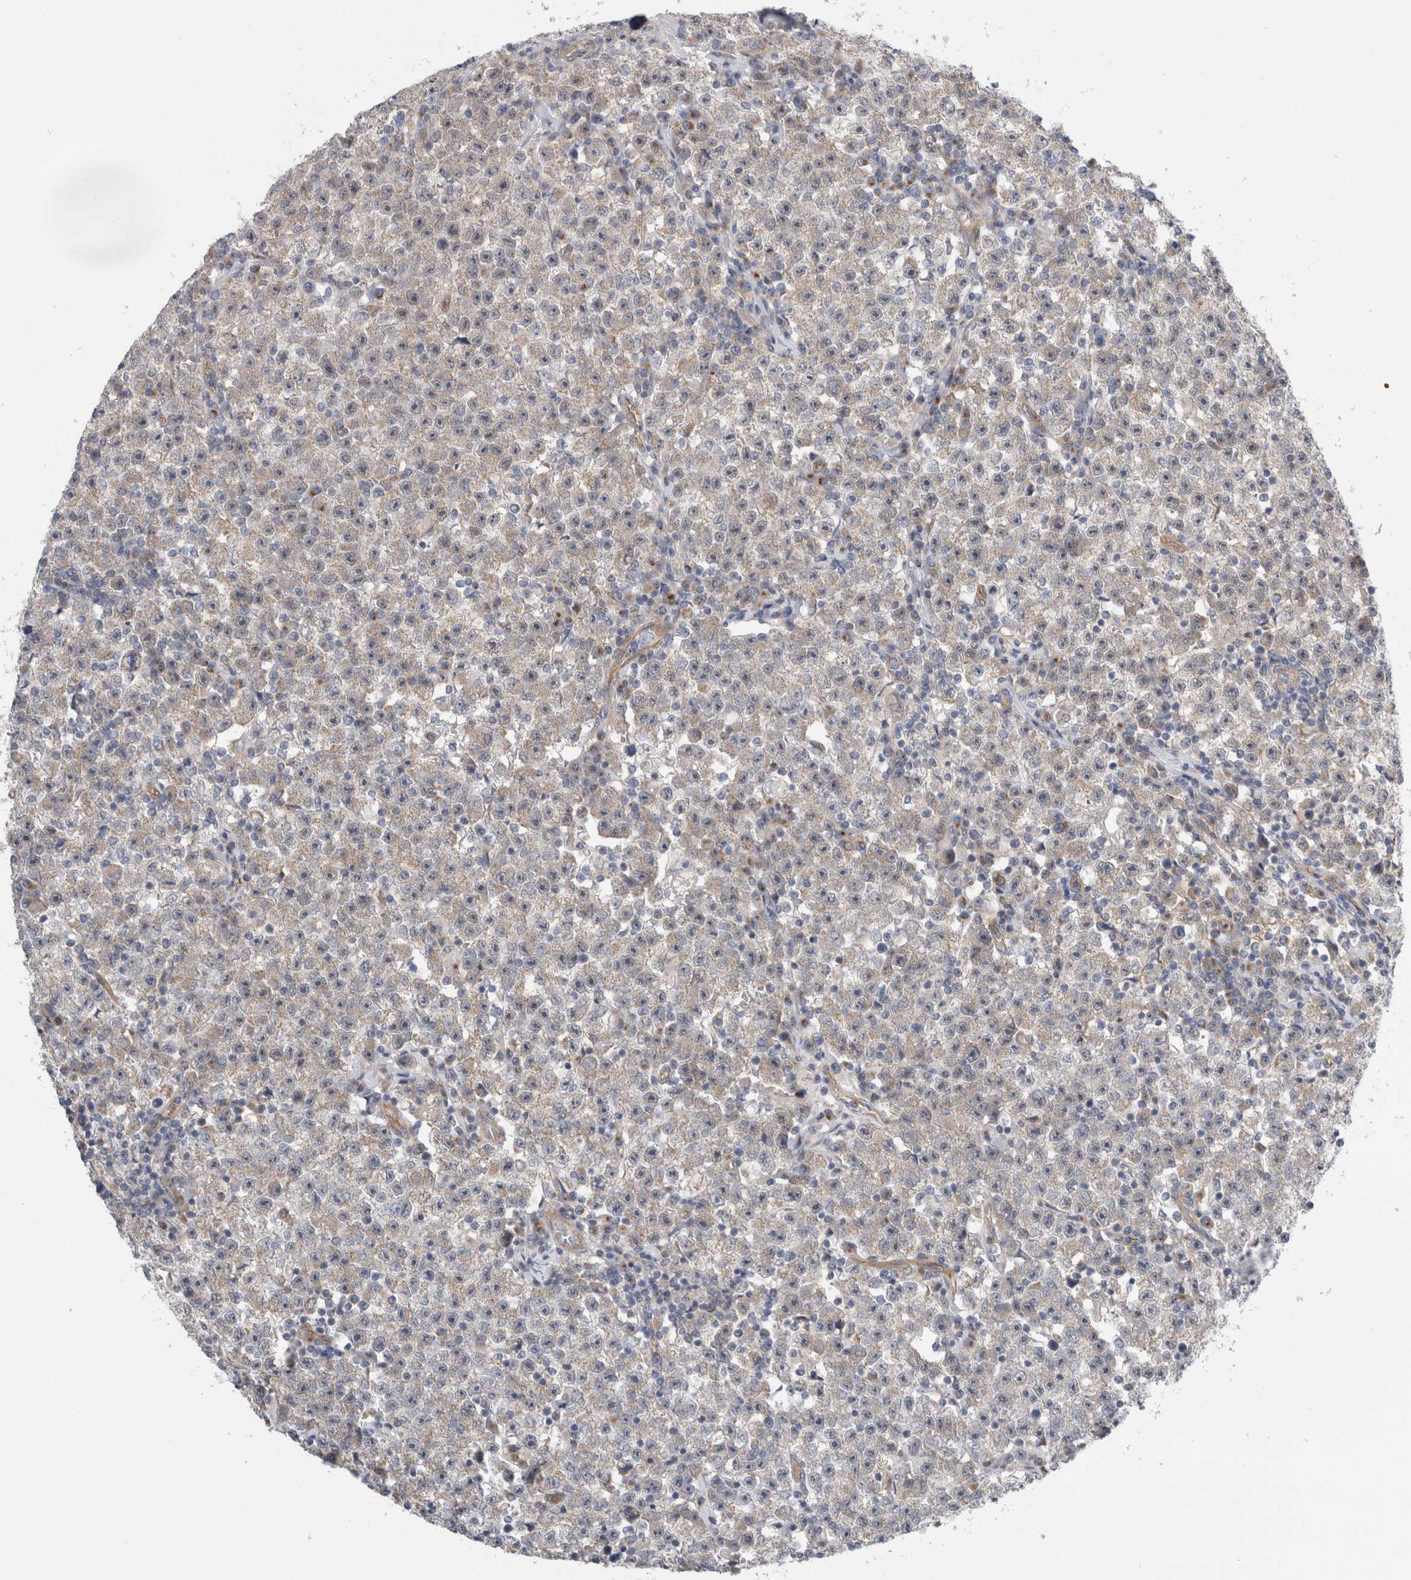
{"staining": {"intensity": "weak", "quantity": "<25%", "location": "cytoplasmic/membranous"}, "tissue": "testis cancer", "cell_type": "Tumor cells", "image_type": "cancer", "snomed": [{"axis": "morphology", "description": "Seminoma, NOS"}, {"axis": "topography", "description": "Testis"}], "caption": "Tumor cells are negative for brown protein staining in testis cancer.", "gene": "TAFA5", "patient": {"sex": "male", "age": 22}}